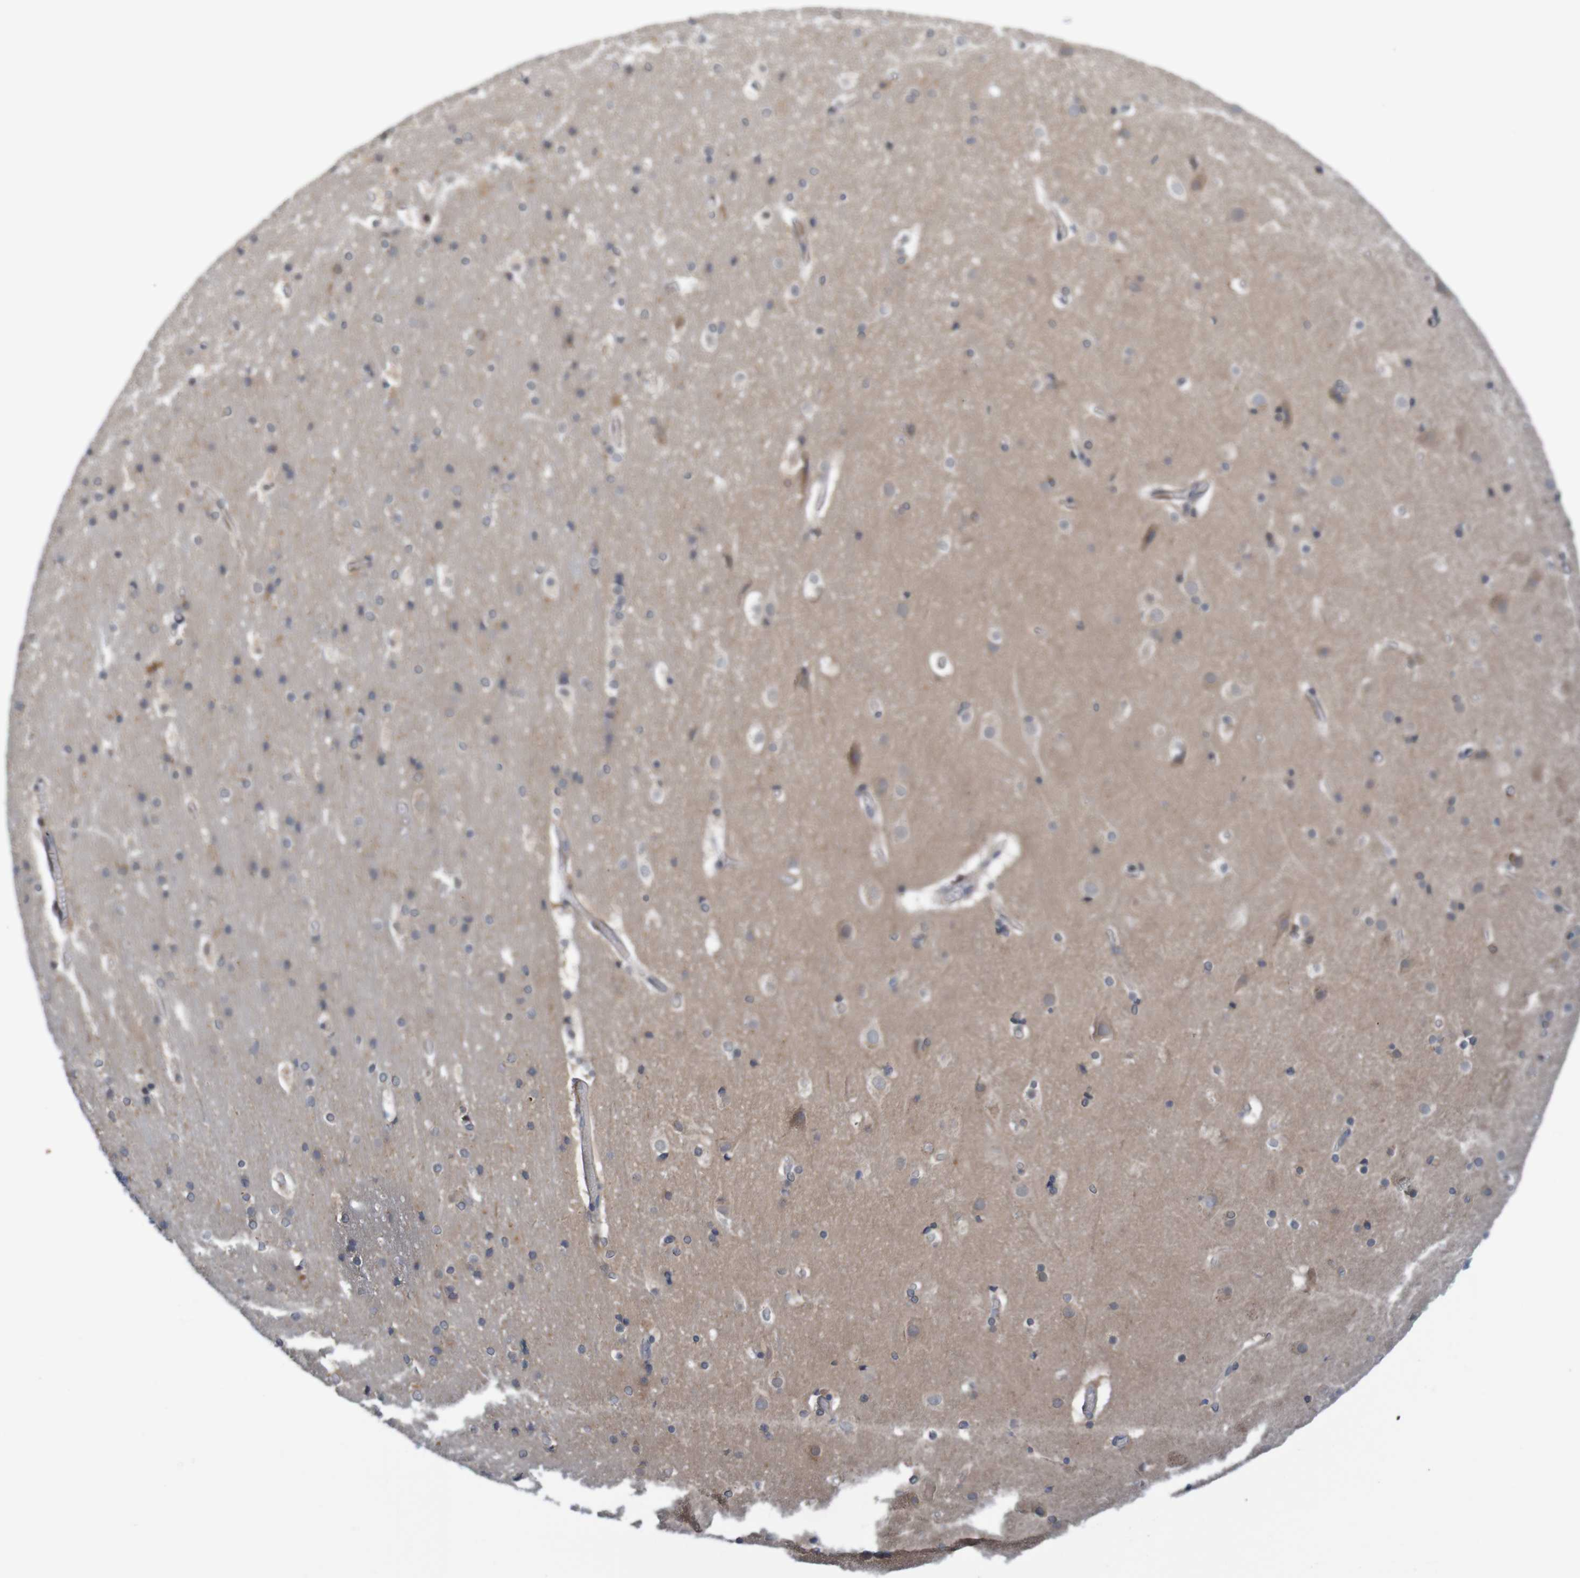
{"staining": {"intensity": "weak", "quantity": "25%-75%", "location": "cytoplasmic/membranous"}, "tissue": "cerebral cortex", "cell_type": "Endothelial cells", "image_type": "normal", "snomed": [{"axis": "morphology", "description": "Normal tissue, NOS"}, {"axis": "topography", "description": "Cerebral cortex"}], "caption": "A brown stain labels weak cytoplasmic/membranous expression of a protein in endothelial cells of unremarkable cerebral cortex.", "gene": "ANKK1", "patient": {"sex": "male", "age": 57}}